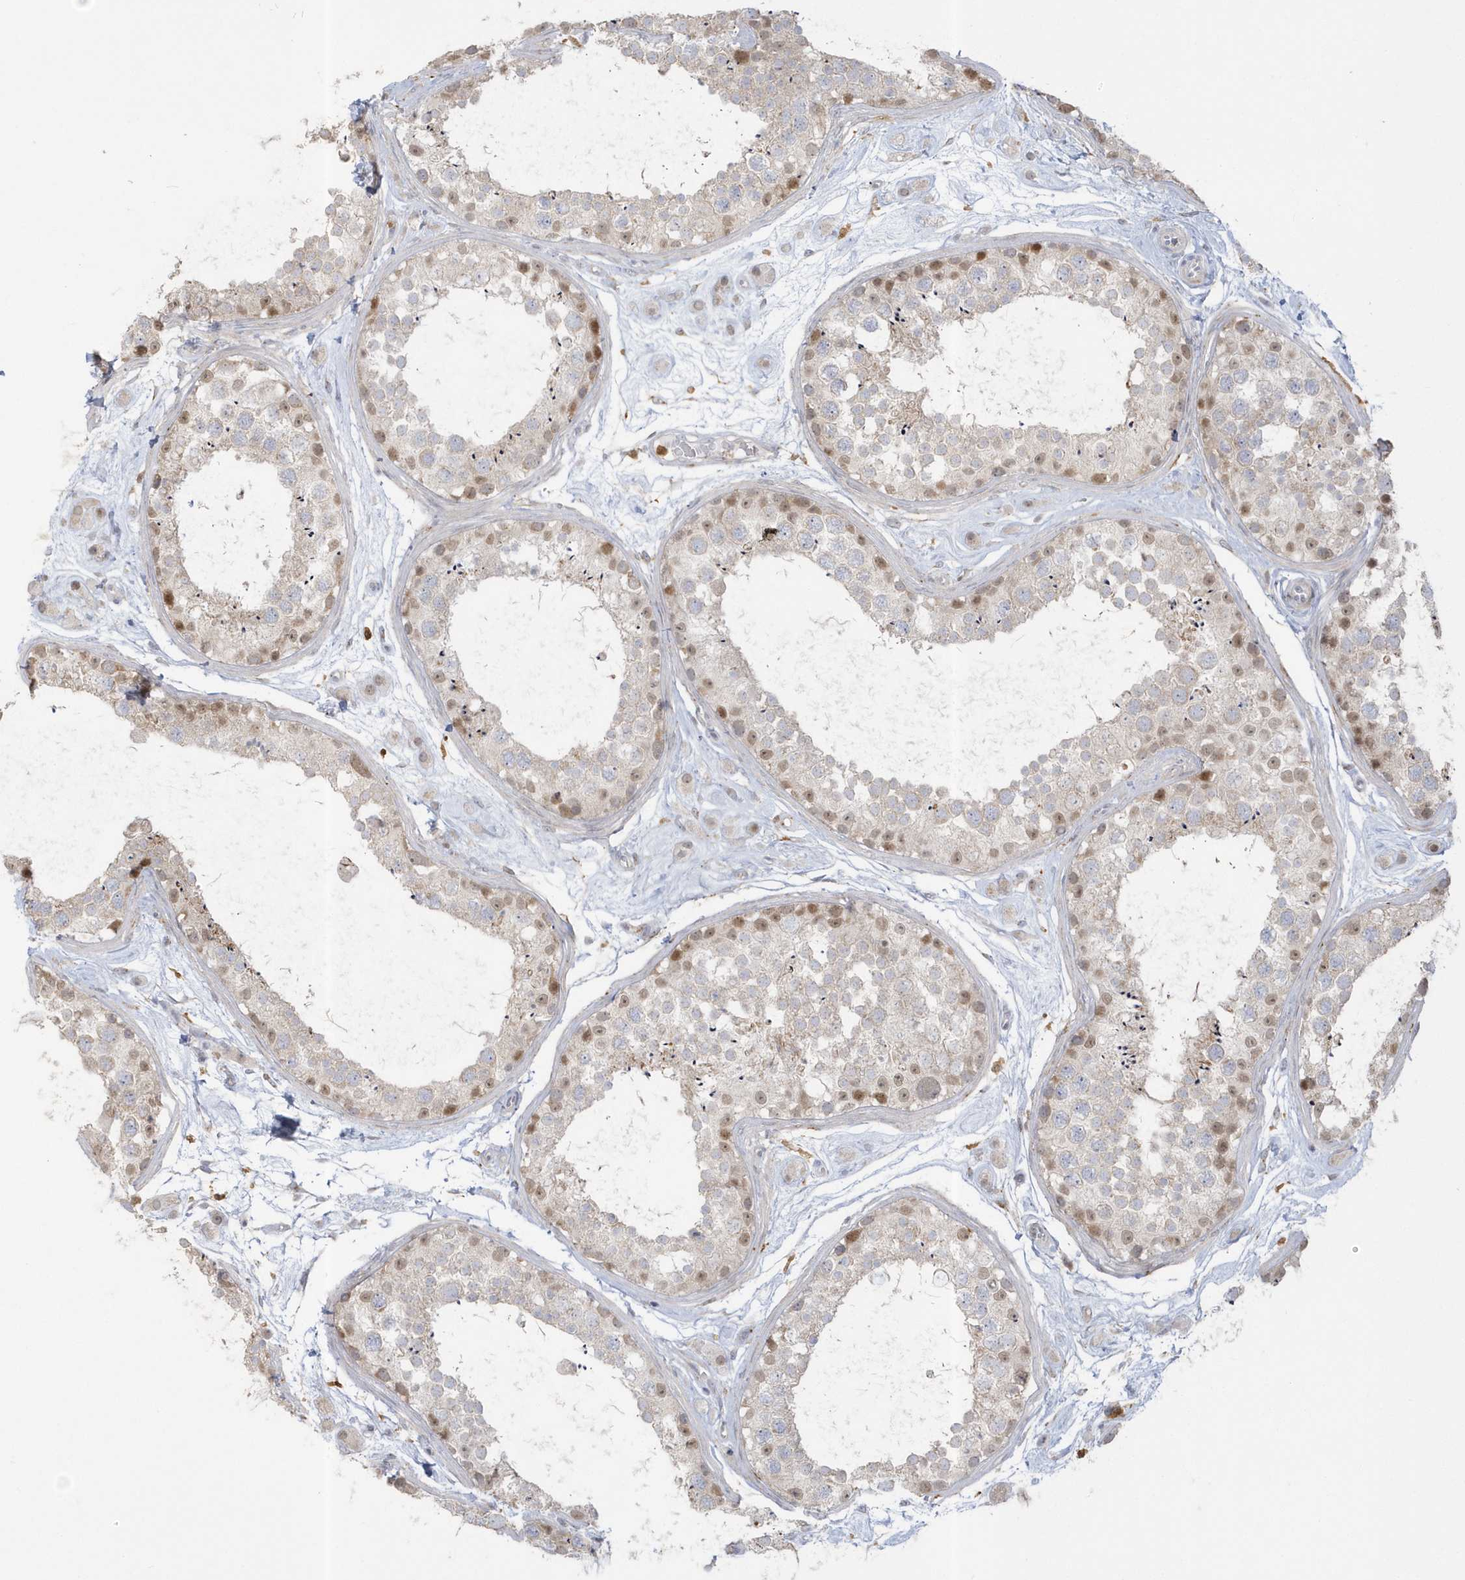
{"staining": {"intensity": "moderate", "quantity": "25%-75%", "location": "nuclear"}, "tissue": "testis", "cell_type": "Cells in seminiferous ducts", "image_type": "normal", "snomed": [{"axis": "morphology", "description": "Normal tissue, NOS"}, {"axis": "topography", "description": "Testis"}], "caption": "This image displays immunohistochemistry staining of benign human testis, with medium moderate nuclear positivity in approximately 25%-75% of cells in seminiferous ducts.", "gene": "NAF1", "patient": {"sex": "male", "age": 25}}